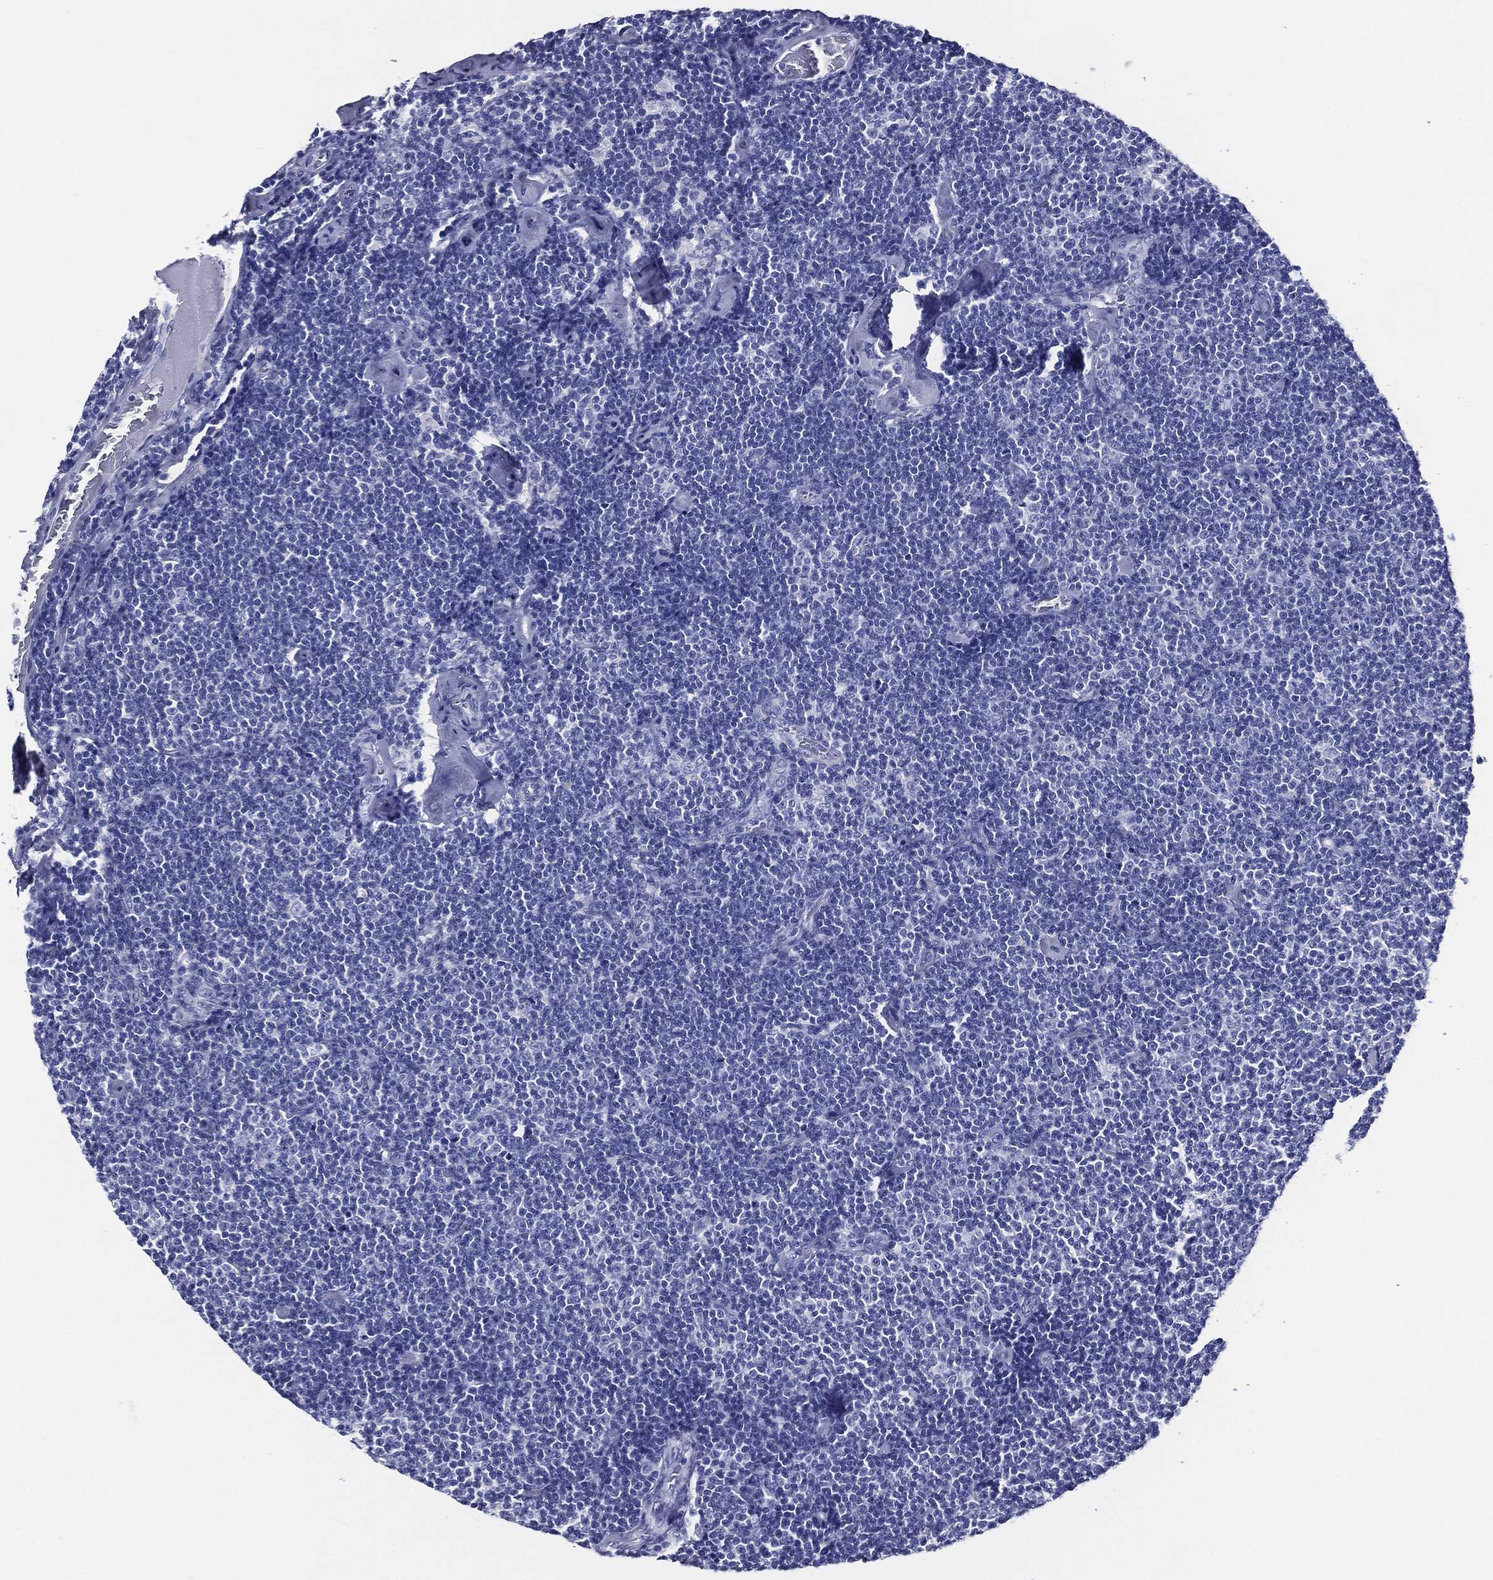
{"staining": {"intensity": "negative", "quantity": "none", "location": "none"}, "tissue": "lymphoma", "cell_type": "Tumor cells", "image_type": "cancer", "snomed": [{"axis": "morphology", "description": "Malignant lymphoma, non-Hodgkin's type, Low grade"}, {"axis": "topography", "description": "Lymph node"}], "caption": "IHC histopathology image of lymphoma stained for a protein (brown), which reveals no staining in tumor cells.", "gene": "ACE2", "patient": {"sex": "male", "age": 81}}